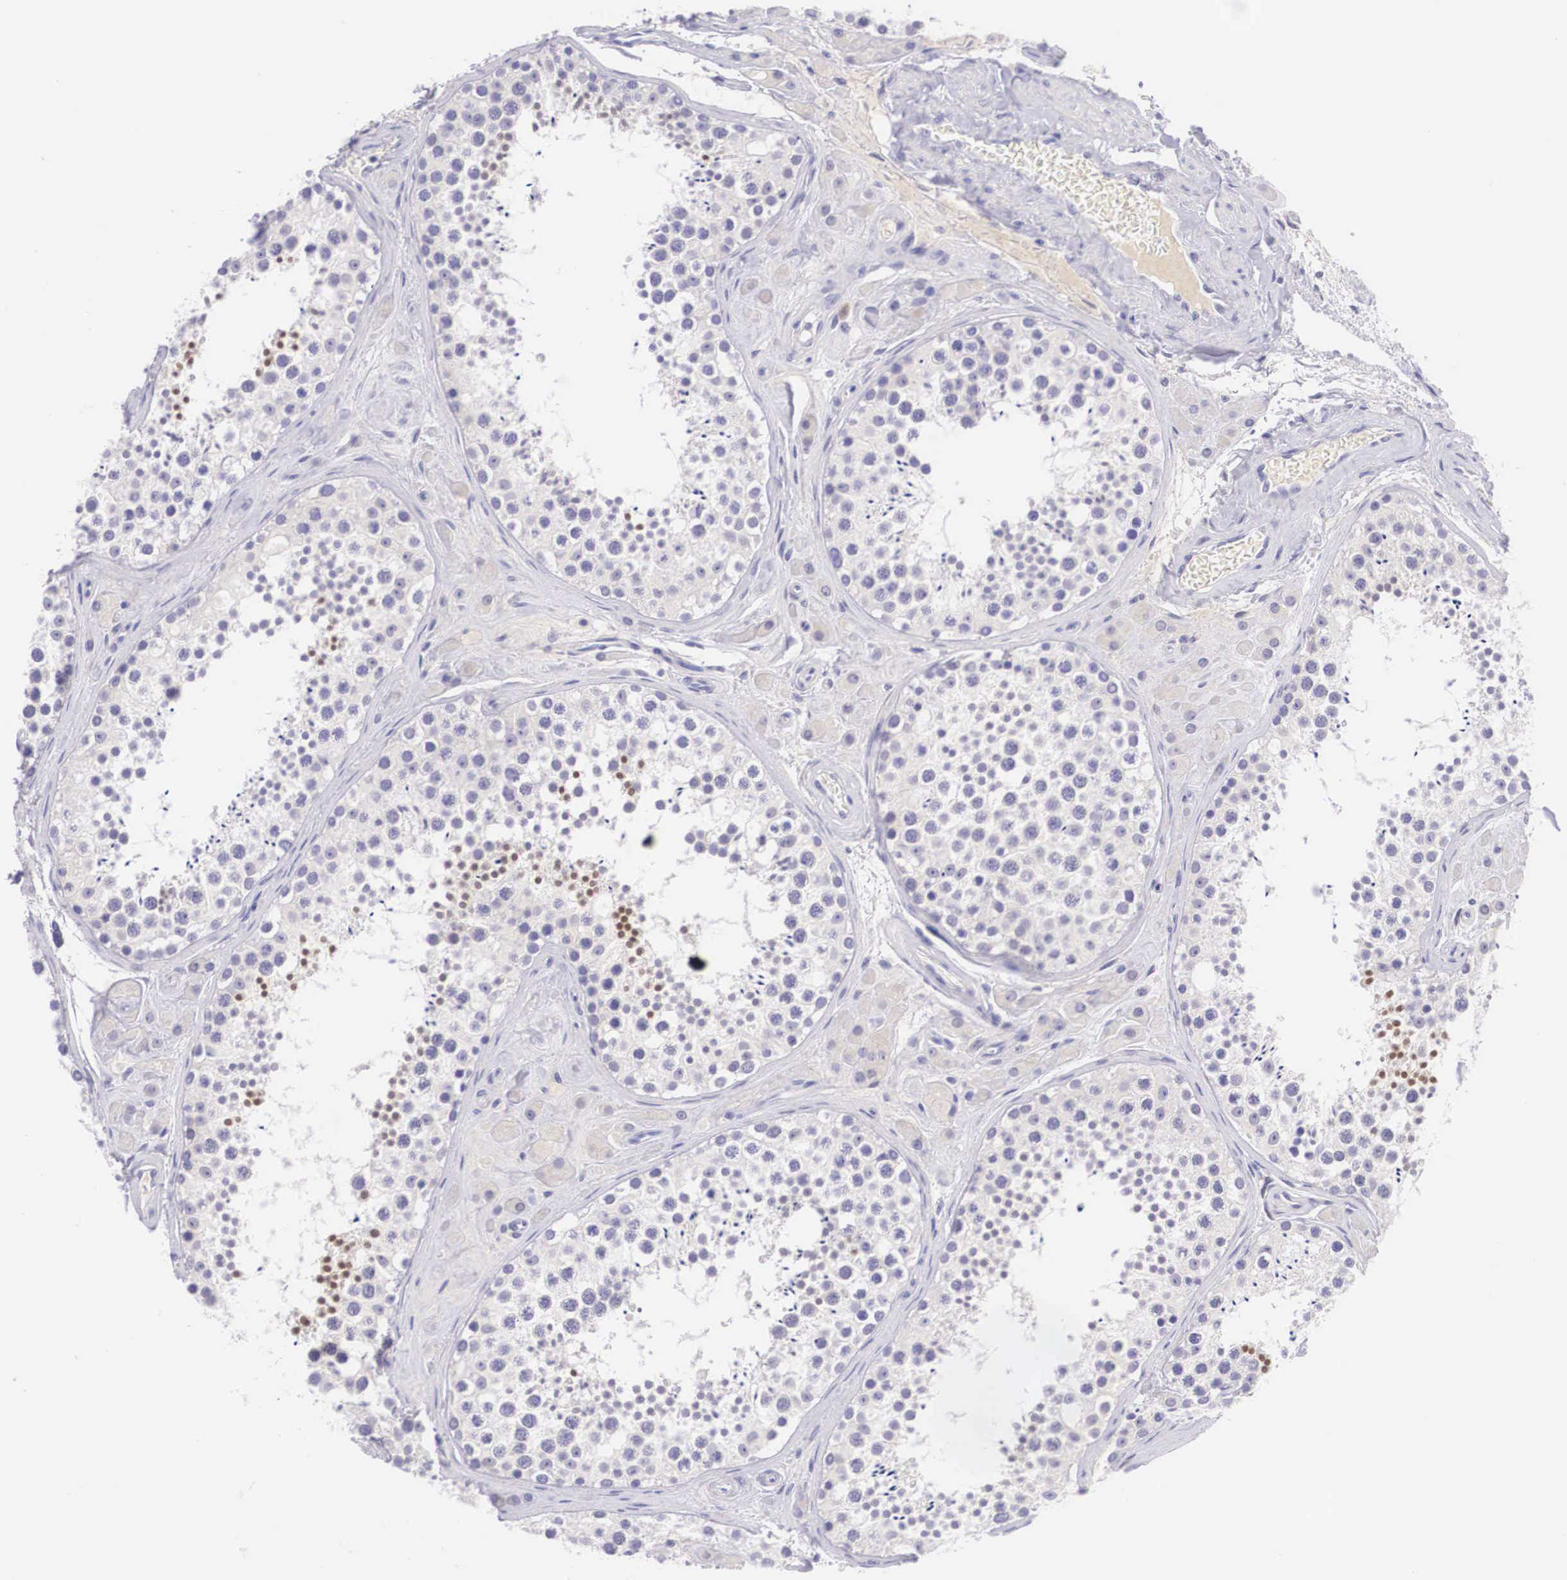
{"staining": {"intensity": "negative", "quantity": "none", "location": "none"}, "tissue": "testis", "cell_type": "Cells in seminiferous ducts", "image_type": "normal", "snomed": [{"axis": "morphology", "description": "Normal tissue, NOS"}, {"axis": "topography", "description": "Testis"}], "caption": "Human testis stained for a protein using immunohistochemistry reveals no positivity in cells in seminiferous ducts.", "gene": "BCL6", "patient": {"sex": "male", "age": 38}}